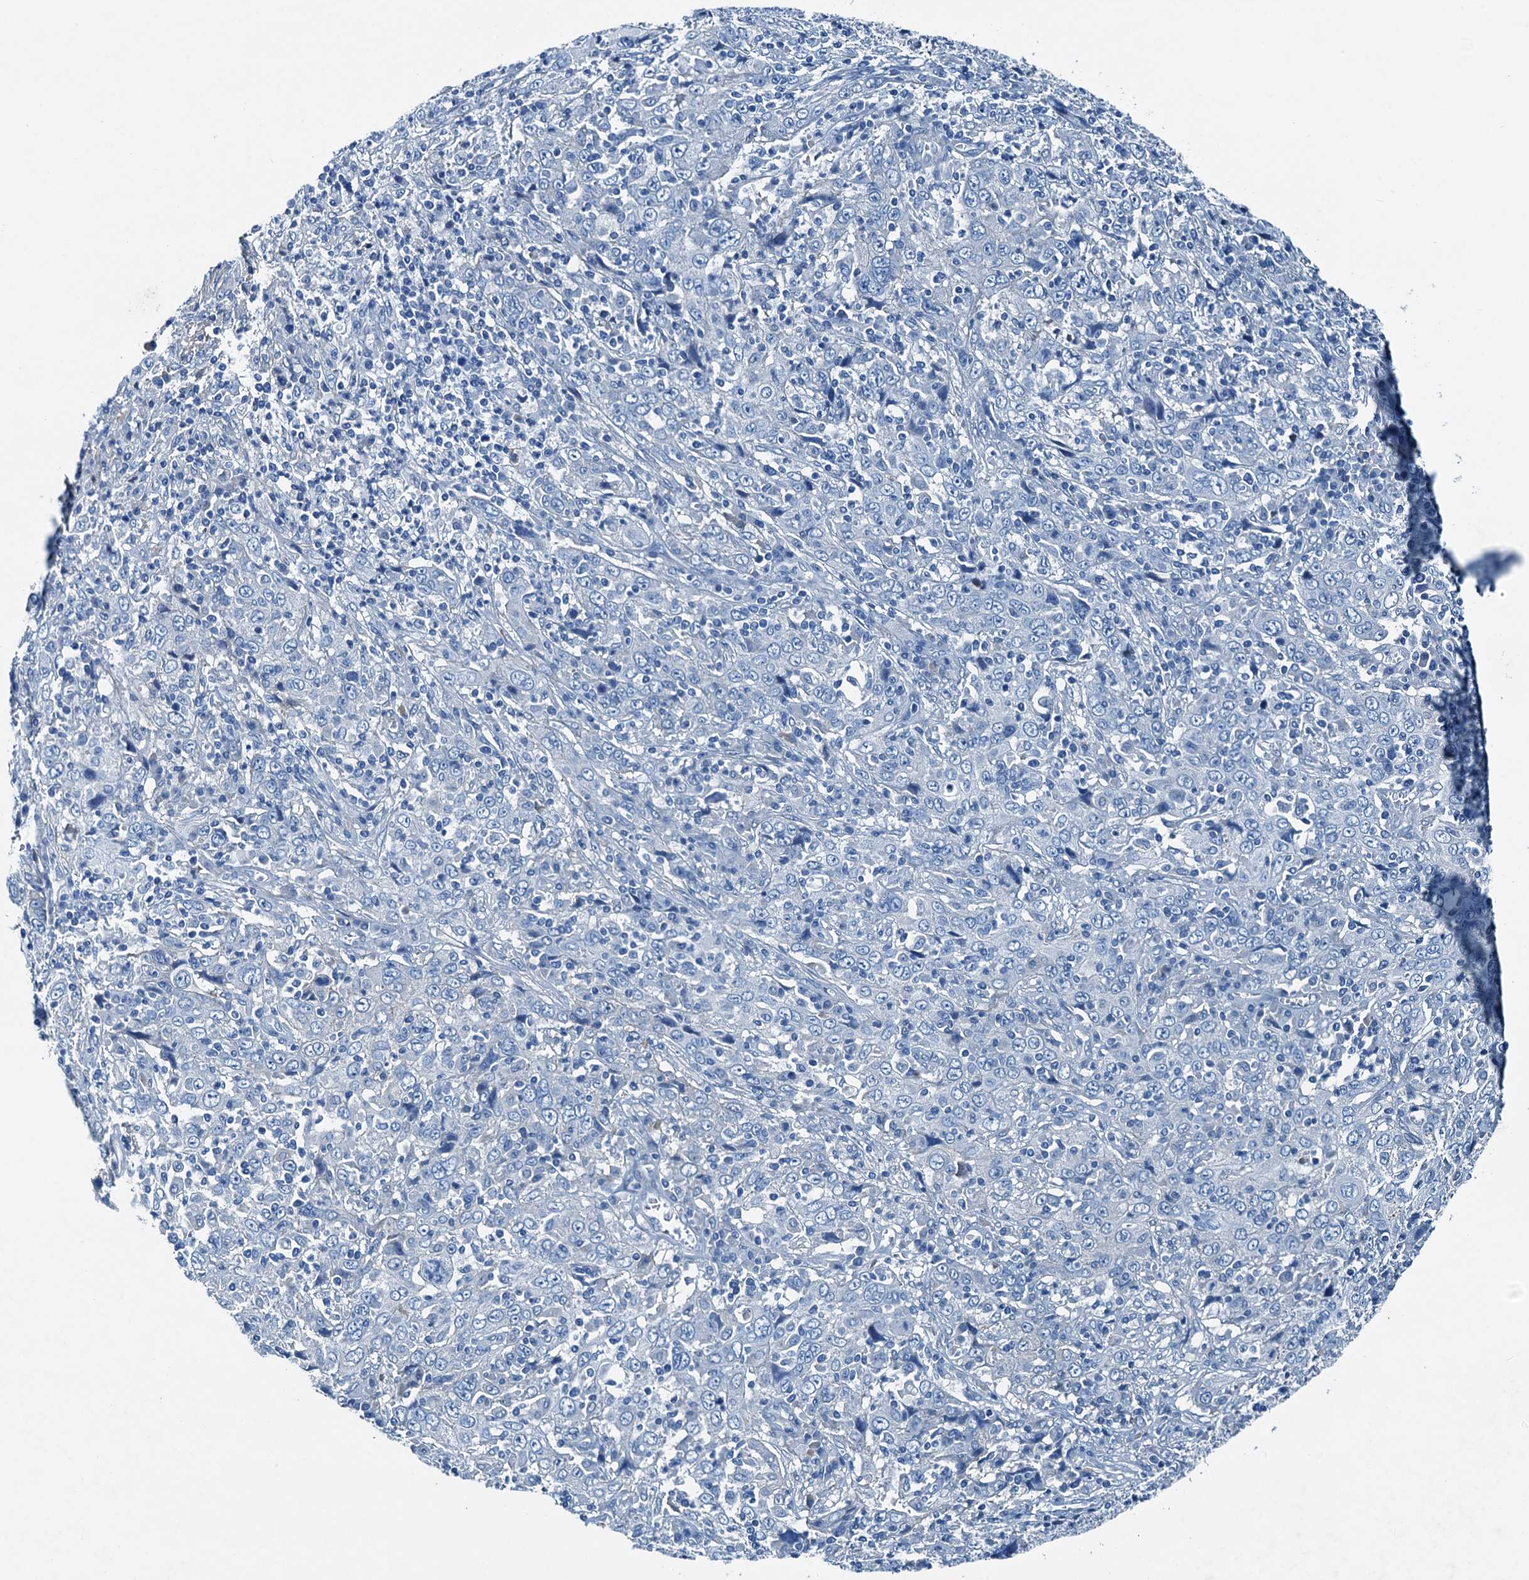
{"staining": {"intensity": "negative", "quantity": "none", "location": "none"}, "tissue": "cervical cancer", "cell_type": "Tumor cells", "image_type": "cancer", "snomed": [{"axis": "morphology", "description": "Squamous cell carcinoma, NOS"}, {"axis": "topography", "description": "Cervix"}], "caption": "High power microscopy photomicrograph of an immunohistochemistry (IHC) micrograph of cervical cancer (squamous cell carcinoma), revealing no significant expression in tumor cells.", "gene": "RAB3IL1", "patient": {"sex": "female", "age": 46}}